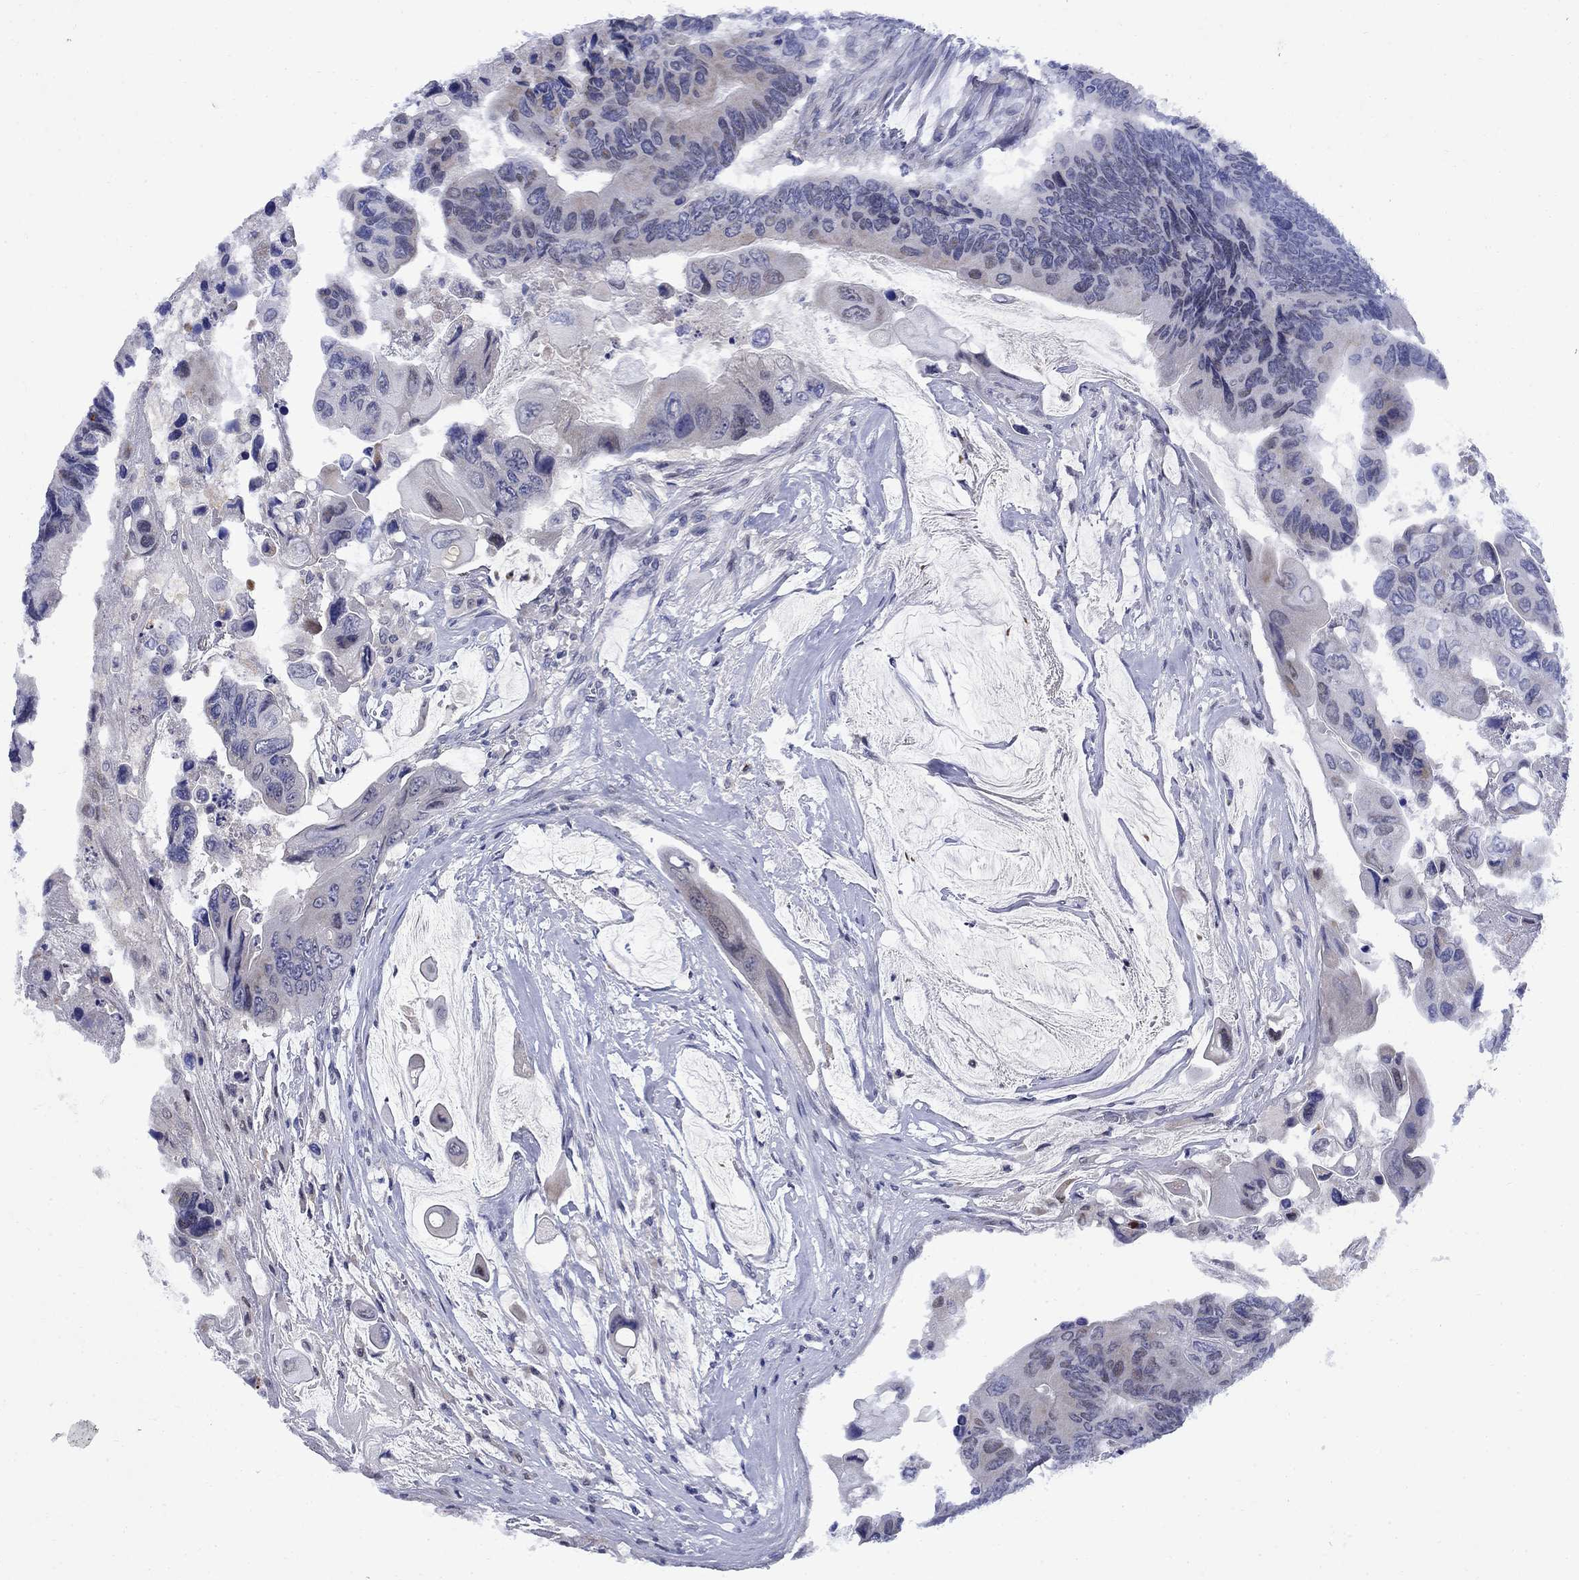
{"staining": {"intensity": "negative", "quantity": "none", "location": "none"}, "tissue": "colorectal cancer", "cell_type": "Tumor cells", "image_type": "cancer", "snomed": [{"axis": "morphology", "description": "Adenocarcinoma, NOS"}, {"axis": "topography", "description": "Rectum"}], "caption": "Immunohistochemical staining of human colorectal cancer exhibits no significant positivity in tumor cells.", "gene": "STAB2", "patient": {"sex": "male", "age": 63}}